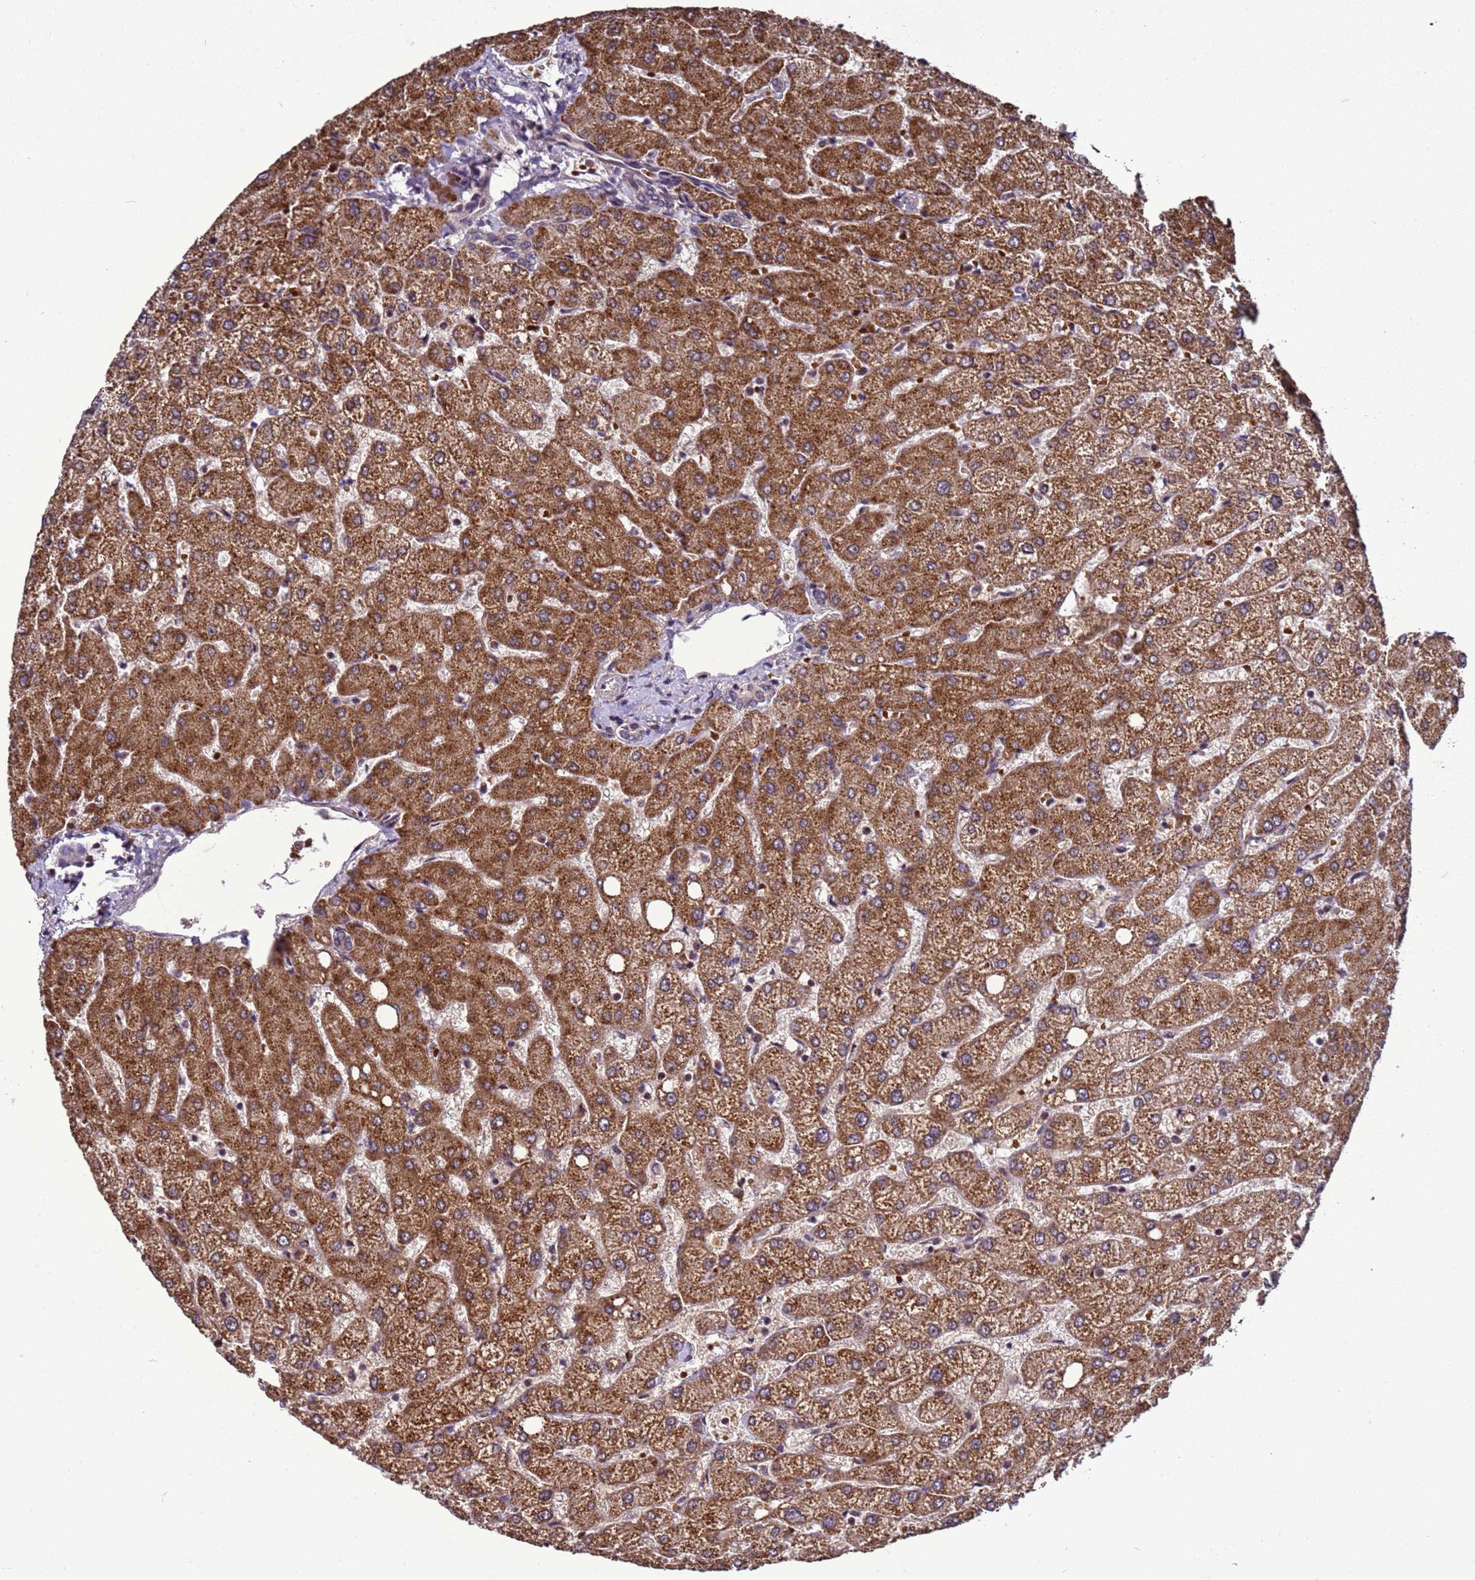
{"staining": {"intensity": "negative", "quantity": "none", "location": "none"}, "tissue": "liver", "cell_type": "Cholangiocytes", "image_type": "normal", "snomed": [{"axis": "morphology", "description": "Normal tissue, NOS"}, {"axis": "topography", "description": "Liver"}], "caption": "High power microscopy photomicrograph of an immunohistochemistry (IHC) image of normal liver, revealing no significant staining in cholangiocytes. (DAB immunohistochemistry (IHC) with hematoxylin counter stain).", "gene": "GEN1", "patient": {"sex": "female", "age": 54}}